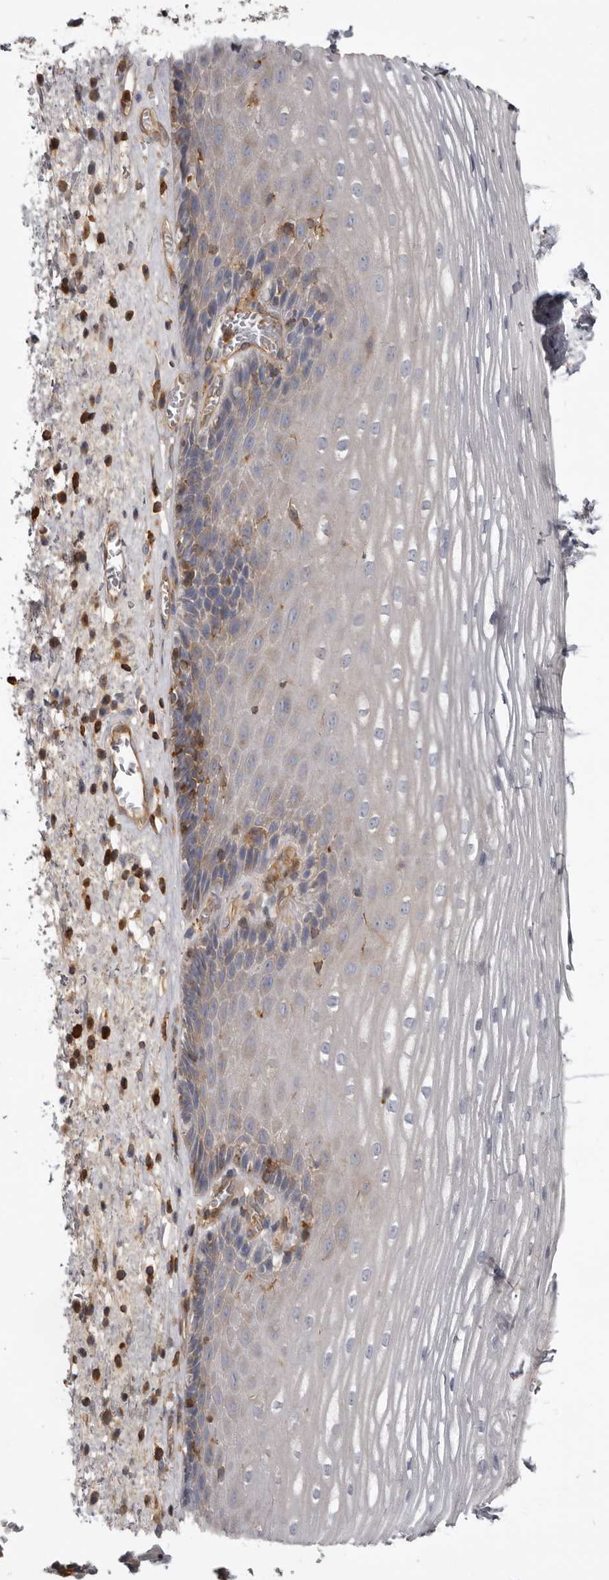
{"staining": {"intensity": "weak", "quantity": "25%-75%", "location": "cytoplasmic/membranous"}, "tissue": "esophagus", "cell_type": "Squamous epithelial cells", "image_type": "normal", "snomed": [{"axis": "morphology", "description": "Normal tissue, NOS"}, {"axis": "morphology", "description": "Adenocarcinoma, NOS"}, {"axis": "topography", "description": "Esophagus"}], "caption": "Immunohistochemistry of unremarkable esophagus shows low levels of weak cytoplasmic/membranous staining in approximately 25%-75% of squamous epithelial cells. Nuclei are stained in blue.", "gene": "CBL", "patient": {"sex": "male", "age": 62}}